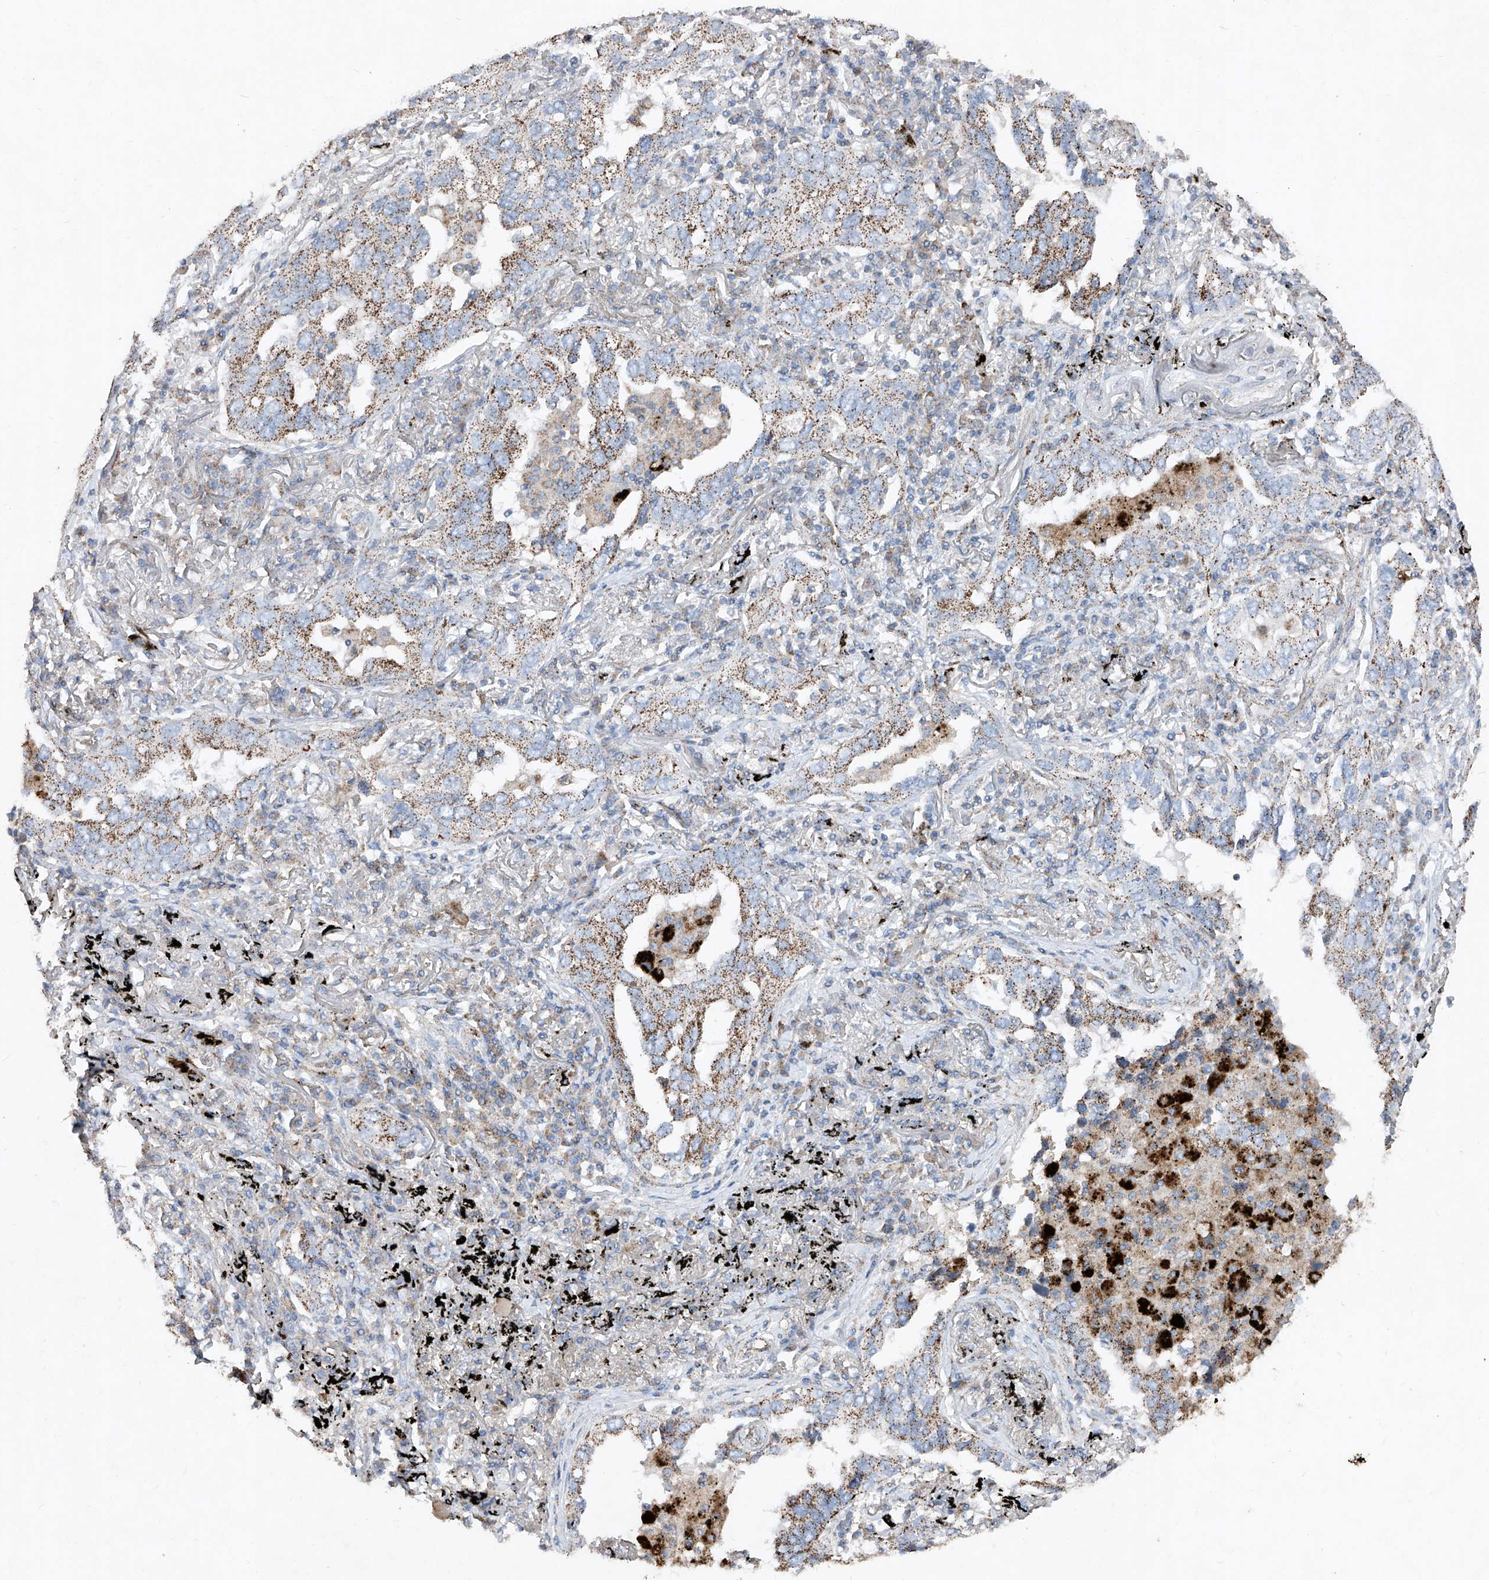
{"staining": {"intensity": "moderate", "quantity": "25%-75%", "location": "cytoplasmic/membranous"}, "tissue": "lung cancer", "cell_type": "Tumor cells", "image_type": "cancer", "snomed": [{"axis": "morphology", "description": "Adenocarcinoma, NOS"}, {"axis": "topography", "description": "Lung"}], "caption": "There is medium levels of moderate cytoplasmic/membranous staining in tumor cells of adenocarcinoma (lung), as demonstrated by immunohistochemical staining (brown color).", "gene": "ABCD3", "patient": {"sex": "male", "age": 65}}